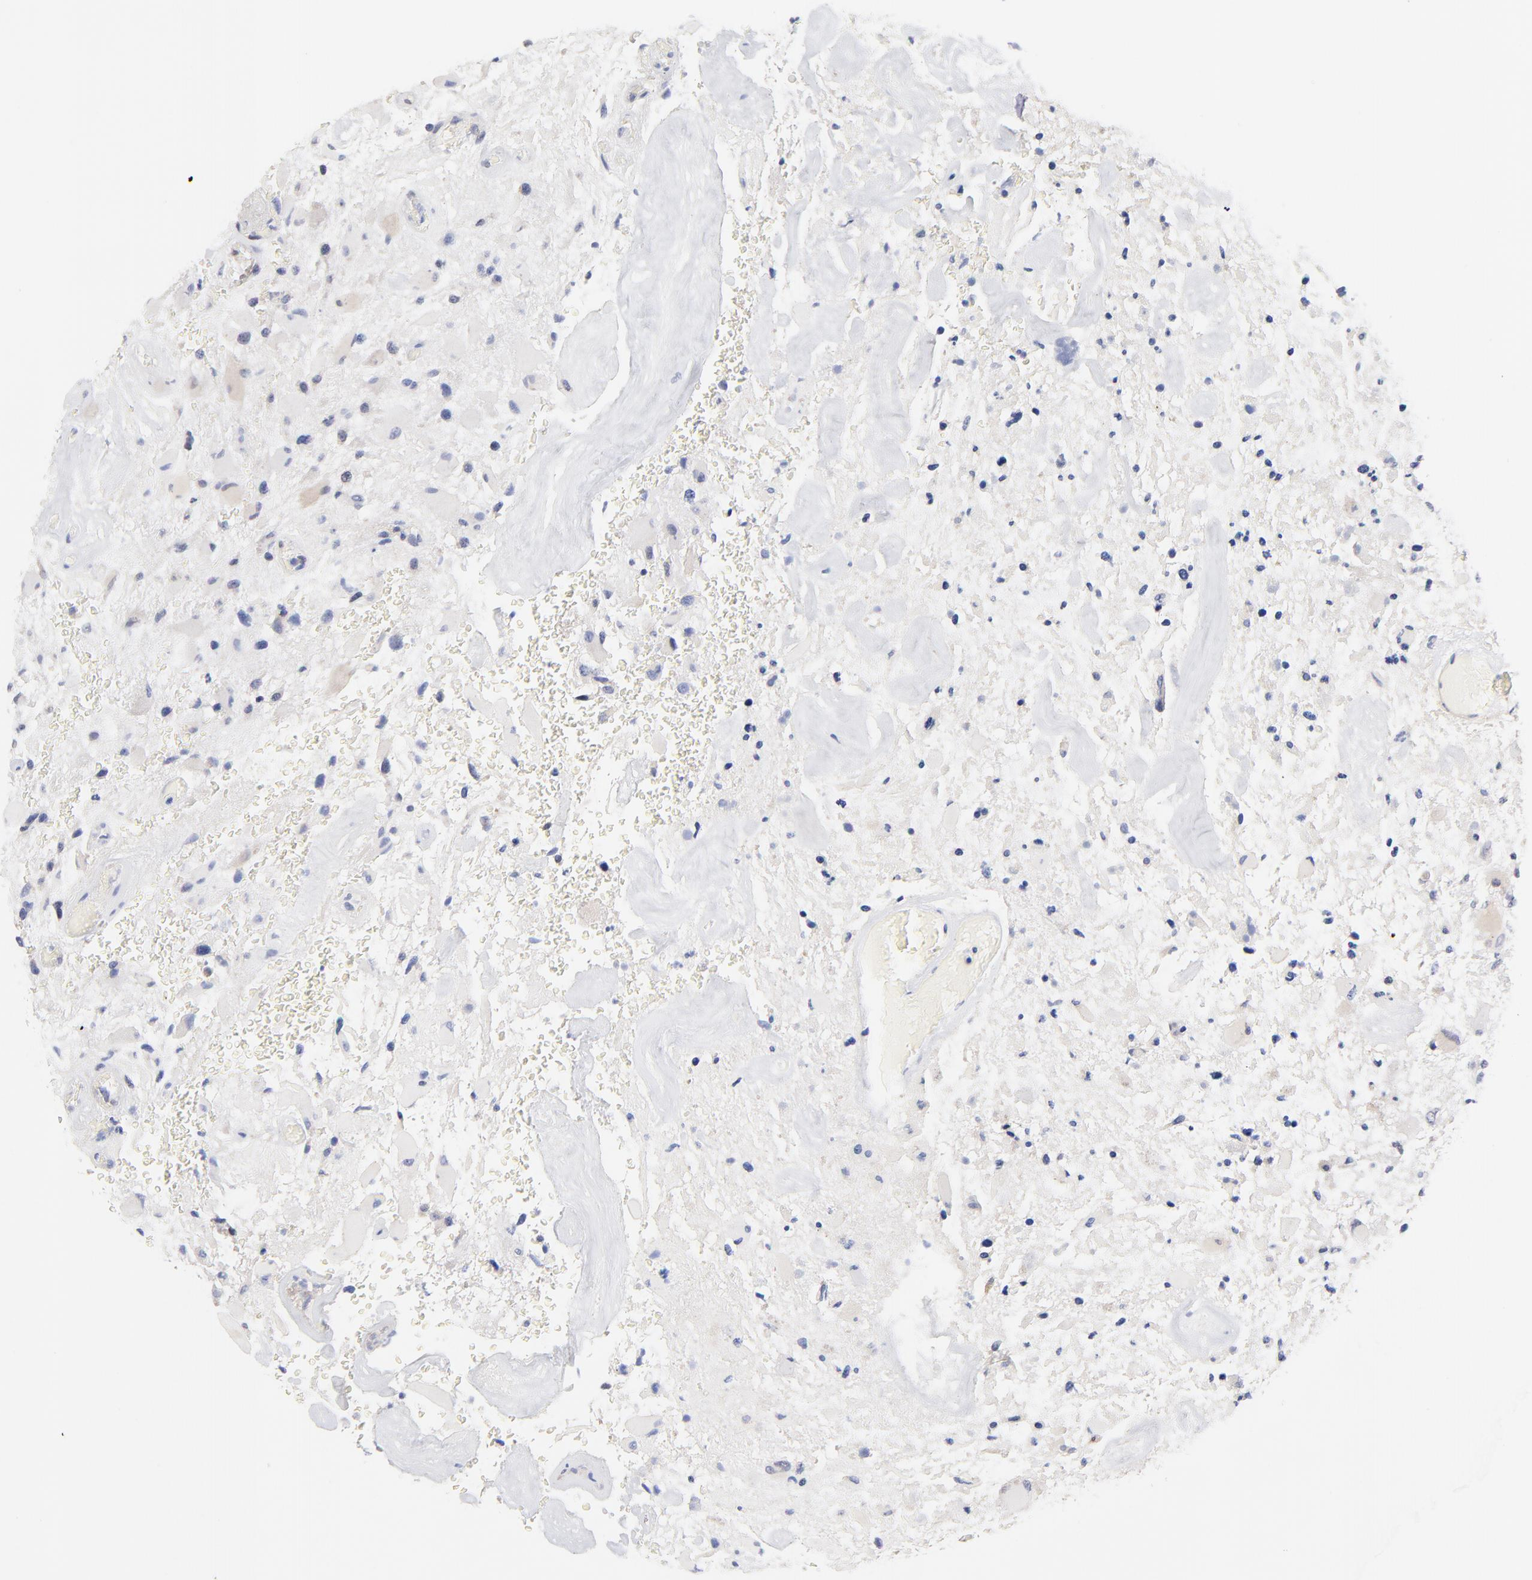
{"staining": {"intensity": "negative", "quantity": "none", "location": "none"}, "tissue": "glioma", "cell_type": "Tumor cells", "image_type": "cancer", "snomed": [{"axis": "morphology", "description": "Glioma, malignant, High grade"}, {"axis": "topography", "description": "Brain"}], "caption": "There is no significant positivity in tumor cells of high-grade glioma (malignant). (DAB immunohistochemistry with hematoxylin counter stain).", "gene": "TWNK", "patient": {"sex": "female", "age": 60}}